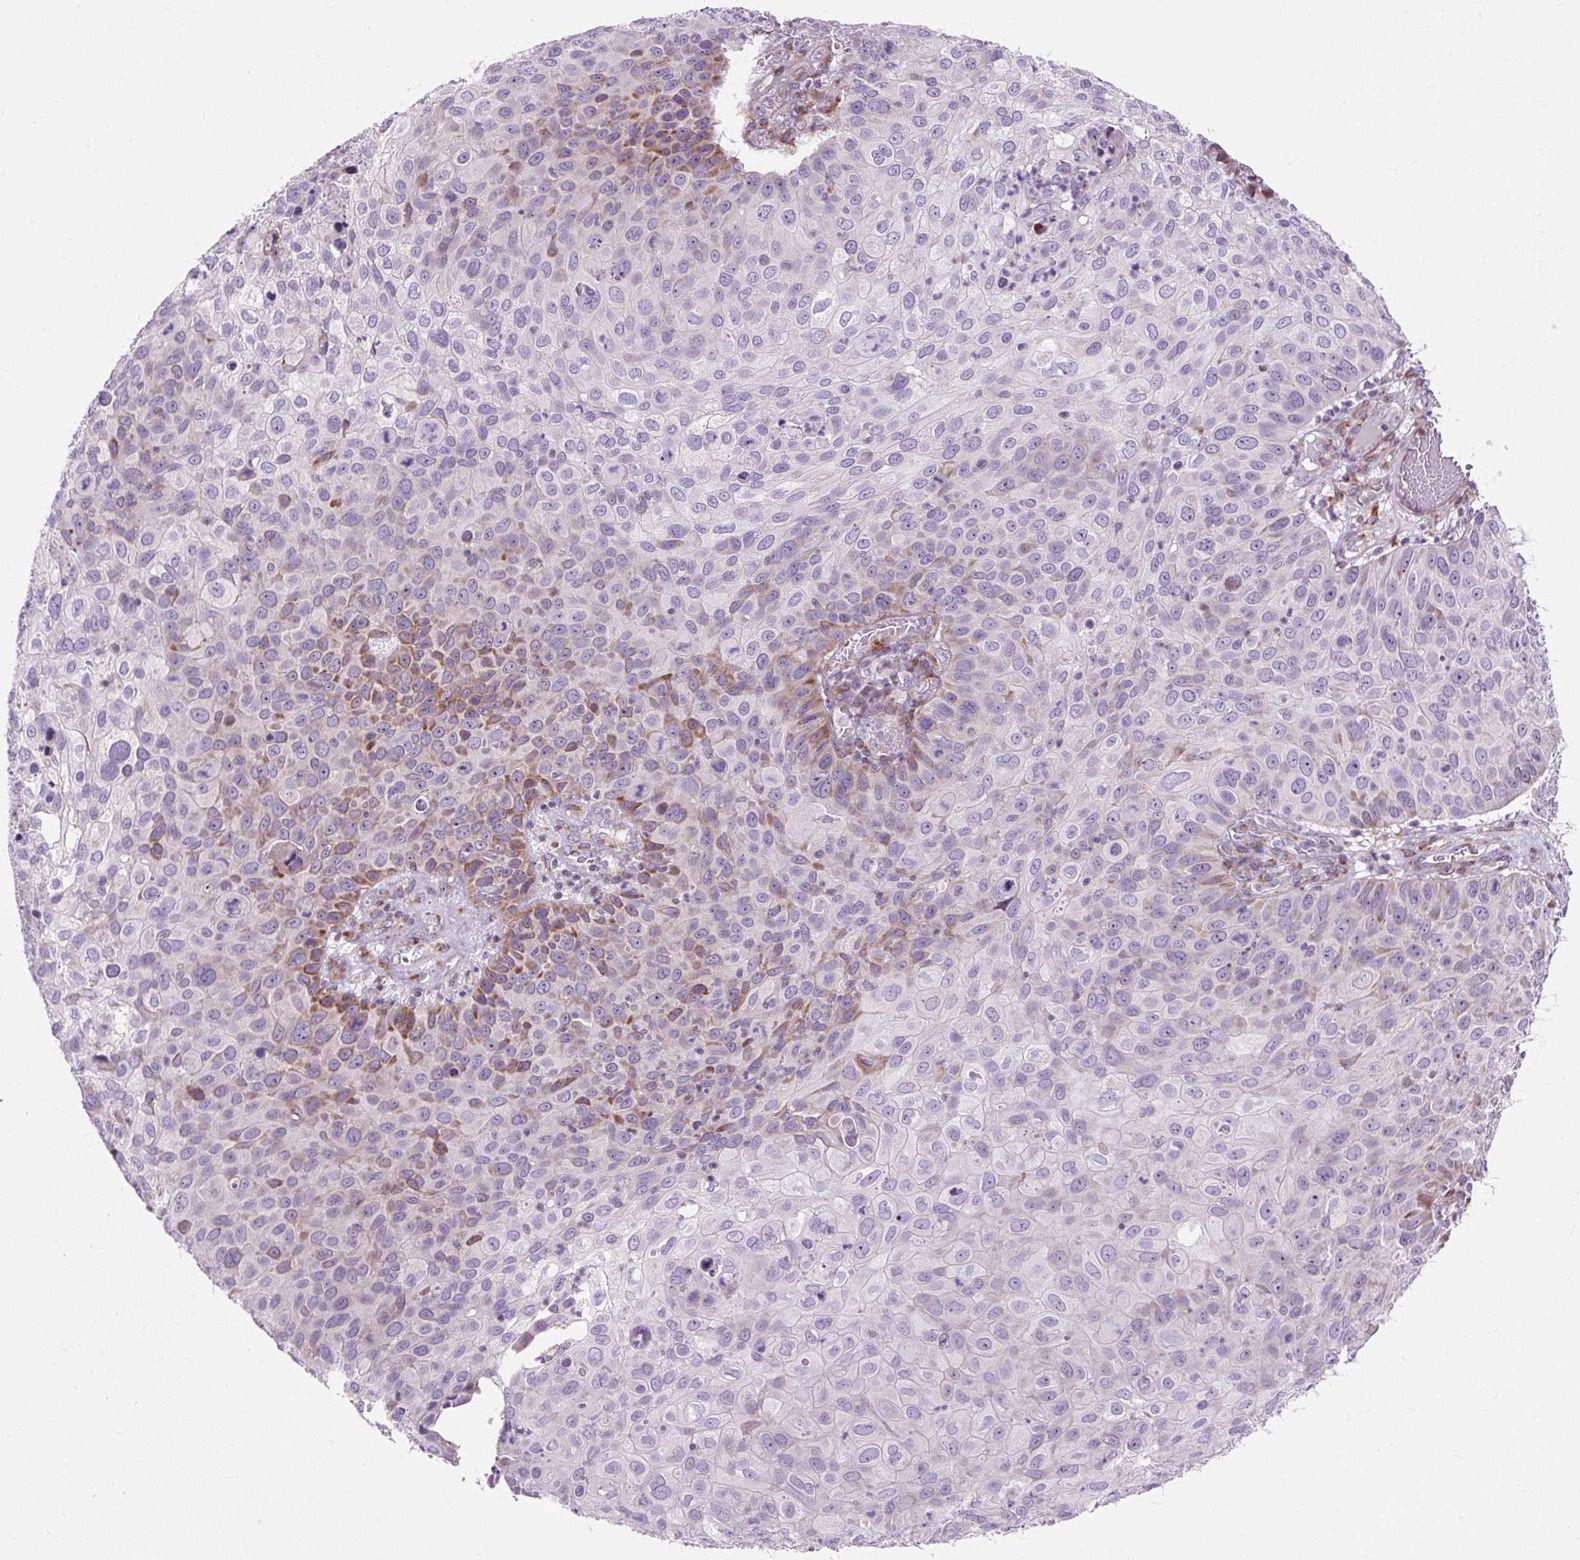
{"staining": {"intensity": "moderate", "quantity": "<25%", "location": "cytoplasmic/membranous"}, "tissue": "skin cancer", "cell_type": "Tumor cells", "image_type": "cancer", "snomed": [{"axis": "morphology", "description": "Squamous cell carcinoma, NOS"}, {"axis": "topography", "description": "Skin"}], "caption": "IHC (DAB (3,3'-diaminobenzidine)) staining of human squamous cell carcinoma (skin) demonstrates moderate cytoplasmic/membranous protein positivity in approximately <25% of tumor cells. (DAB IHC, brown staining for protein, blue staining for nuclei).", "gene": "CISD3", "patient": {"sex": "male", "age": 87}}